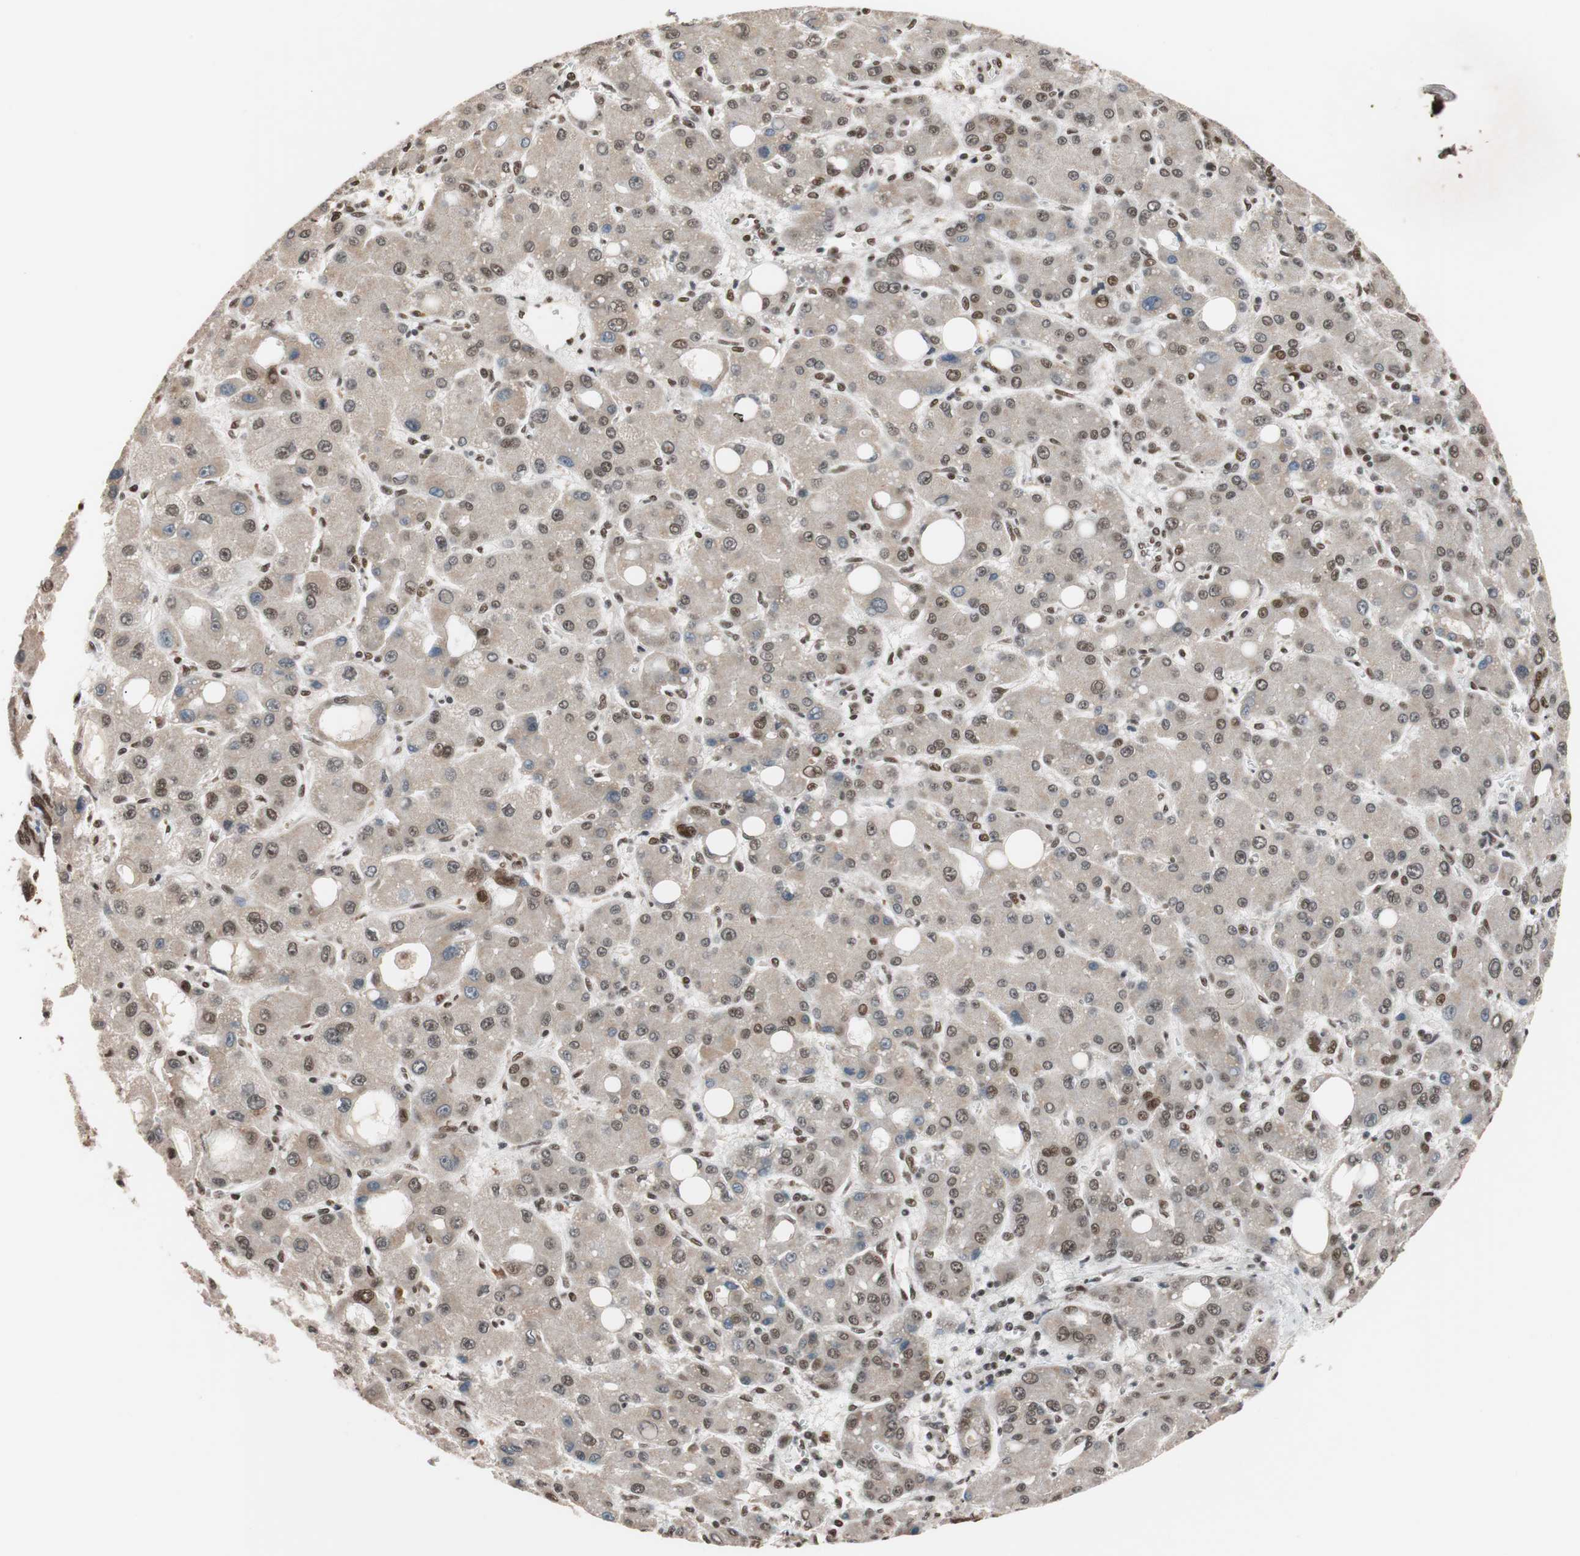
{"staining": {"intensity": "moderate", "quantity": ">75%", "location": "nuclear"}, "tissue": "liver cancer", "cell_type": "Tumor cells", "image_type": "cancer", "snomed": [{"axis": "morphology", "description": "Carcinoma, Hepatocellular, NOS"}, {"axis": "topography", "description": "Liver"}], "caption": "Protein analysis of liver cancer tissue exhibits moderate nuclear positivity in approximately >75% of tumor cells. The protein of interest is shown in brown color, while the nuclei are stained blue.", "gene": "CHAMP1", "patient": {"sex": "male", "age": 55}}